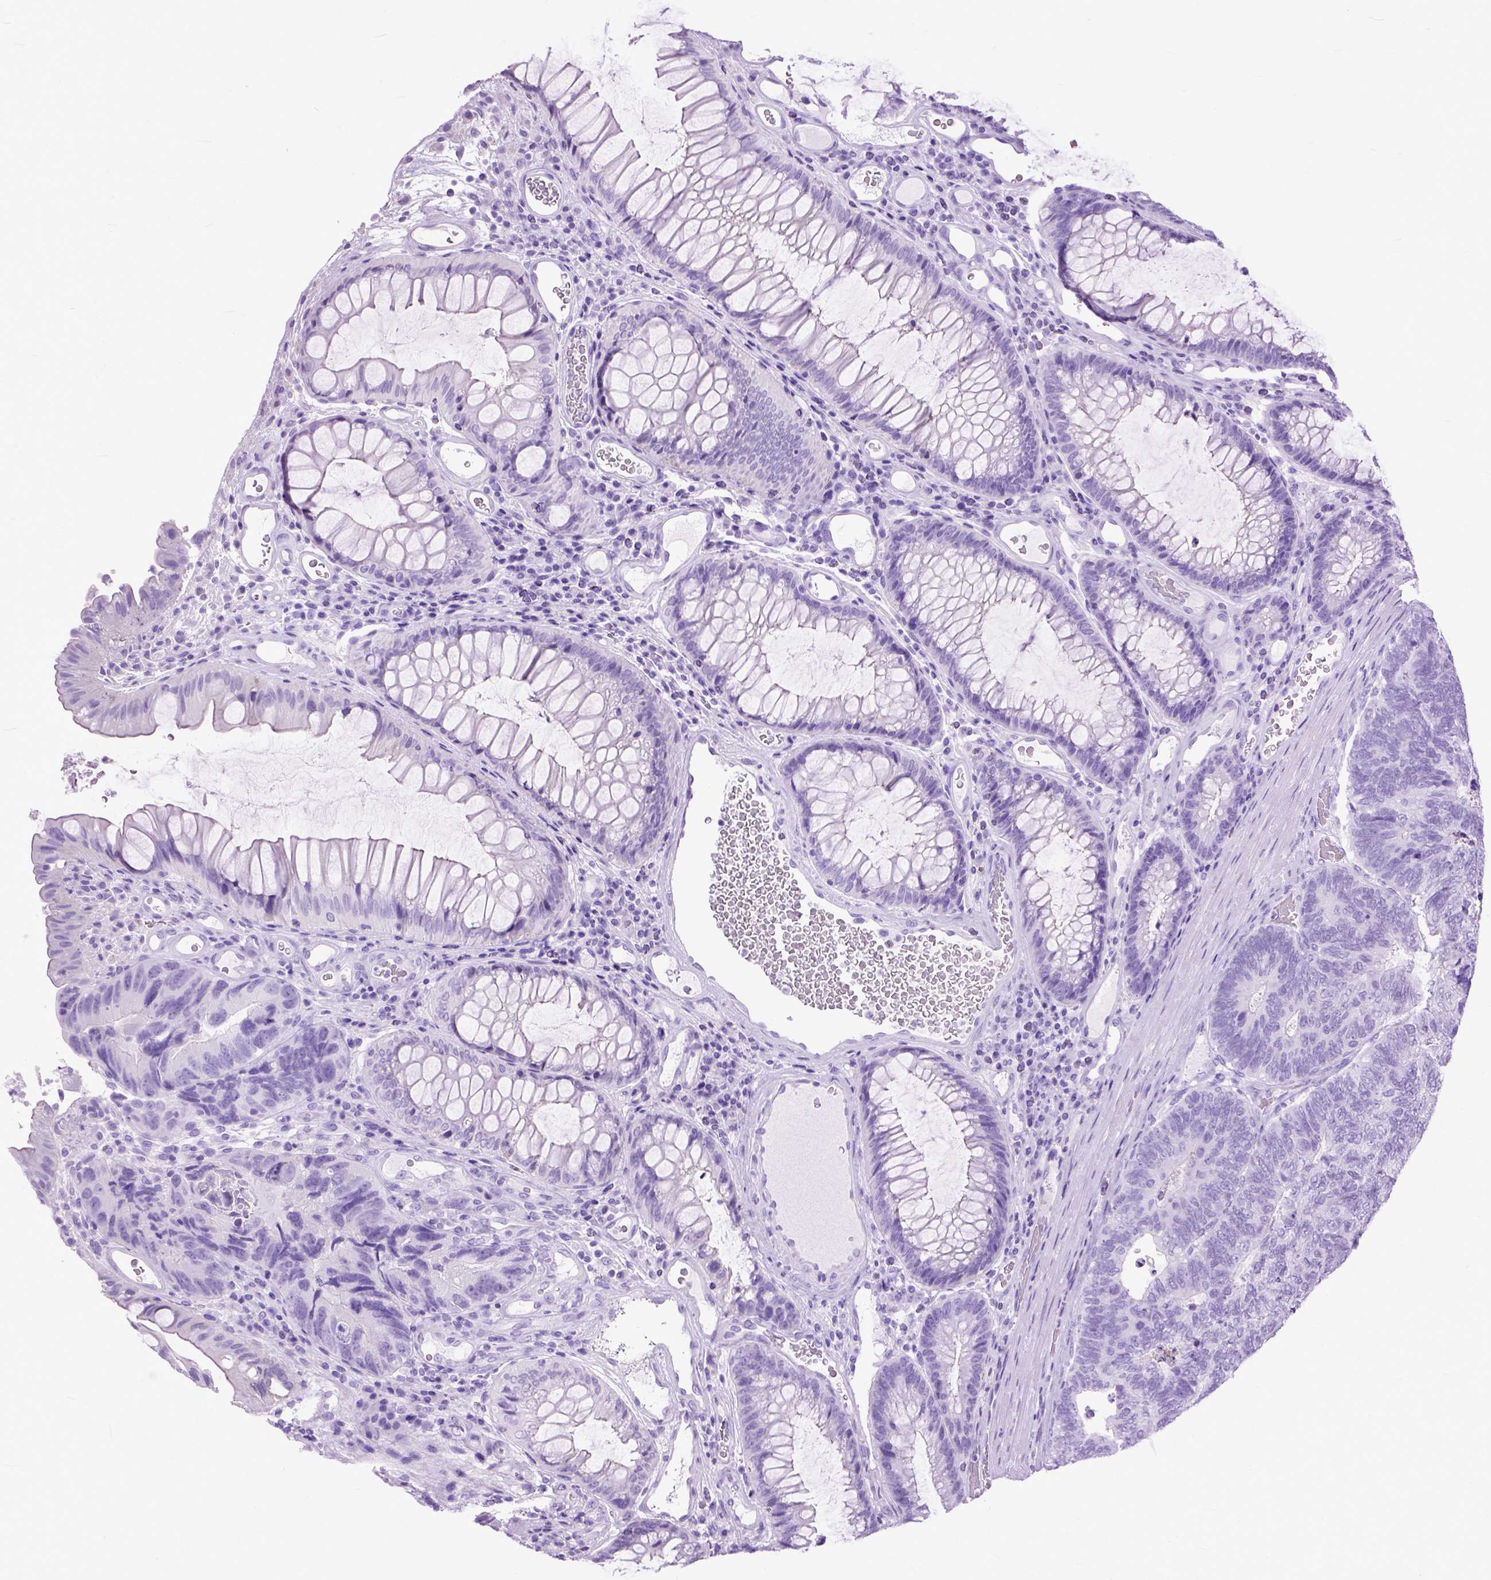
{"staining": {"intensity": "negative", "quantity": "none", "location": "none"}, "tissue": "colorectal cancer", "cell_type": "Tumor cells", "image_type": "cancer", "snomed": [{"axis": "morphology", "description": "Adenocarcinoma, NOS"}, {"axis": "topography", "description": "Colon"}], "caption": "DAB immunohistochemical staining of adenocarcinoma (colorectal) shows no significant positivity in tumor cells. Brightfield microscopy of immunohistochemistry stained with DAB (brown) and hematoxylin (blue), captured at high magnification.", "gene": "GNGT1", "patient": {"sex": "female", "age": 67}}